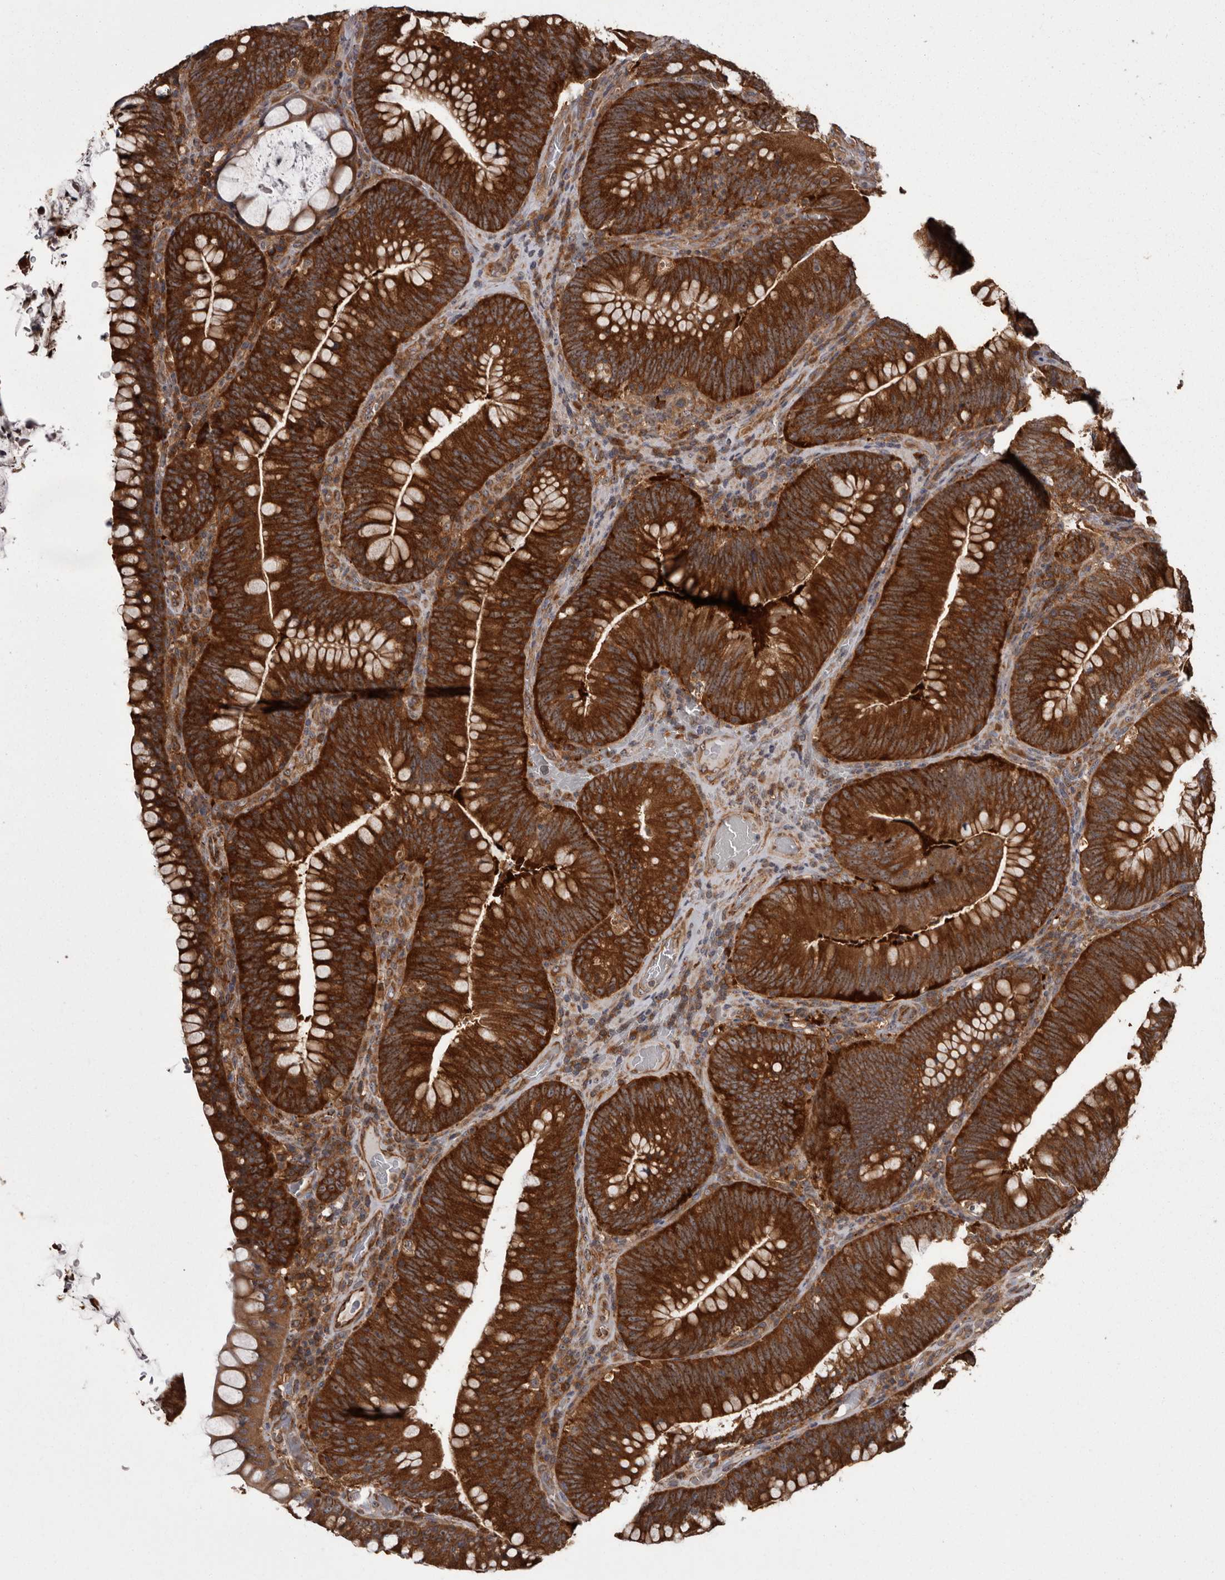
{"staining": {"intensity": "strong", "quantity": ">75%", "location": "cytoplasmic/membranous"}, "tissue": "colorectal cancer", "cell_type": "Tumor cells", "image_type": "cancer", "snomed": [{"axis": "morphology", "description": "Normal tissue, NOS"}, {"axis": "topography", "description": "Colon"}], "caption": "About >75% of tumor cells in human colorectal cancer show strong cytoplasmic/membranous protein staining as visualized by brown immunohistochemical staining.", "gene": "DARS1", "patient": {"sex": "female", "age": 82}}